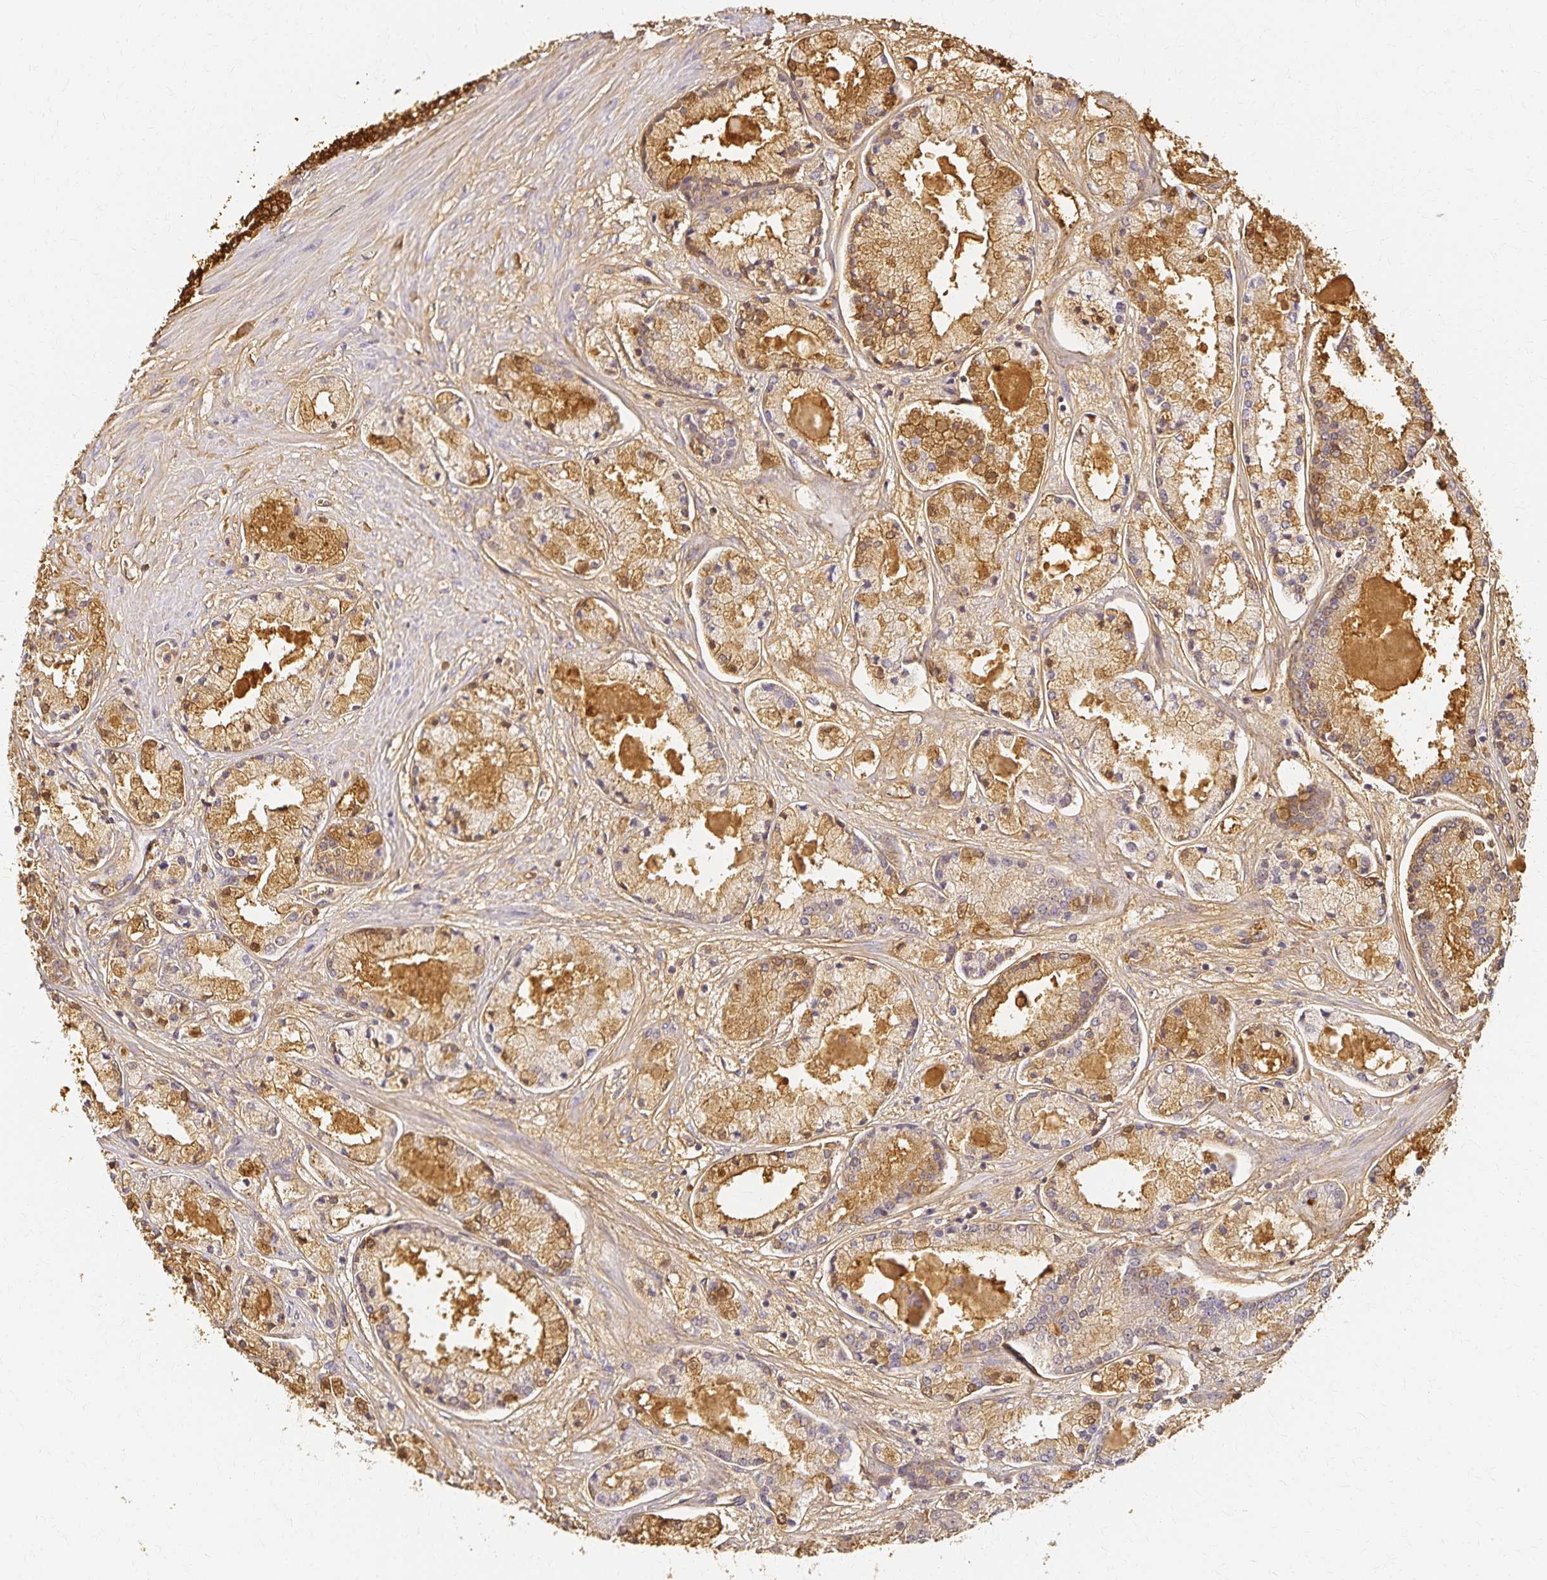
{"staining": {"intensity": "moderate", "quantity": ">75%", "location": "cytoplasmic/membranous"}, "tissue": "prostate cancer", "cell_type": "Tumor cells", "image_type": "cancer", "snomed": [{"axis": "morphology", "description": "Adenocarcinoma, High grade"}, {"axis": "topography", "description": "Prostate"}], "caption": "About >75% of tumor cells in prostate cancer reveal moderate cytoplasmic/membranous protein expression as visualized by brown immunohistochemical staining.", "gene": "AZGP1", "patient": {"sex": "male", "age": 67}}